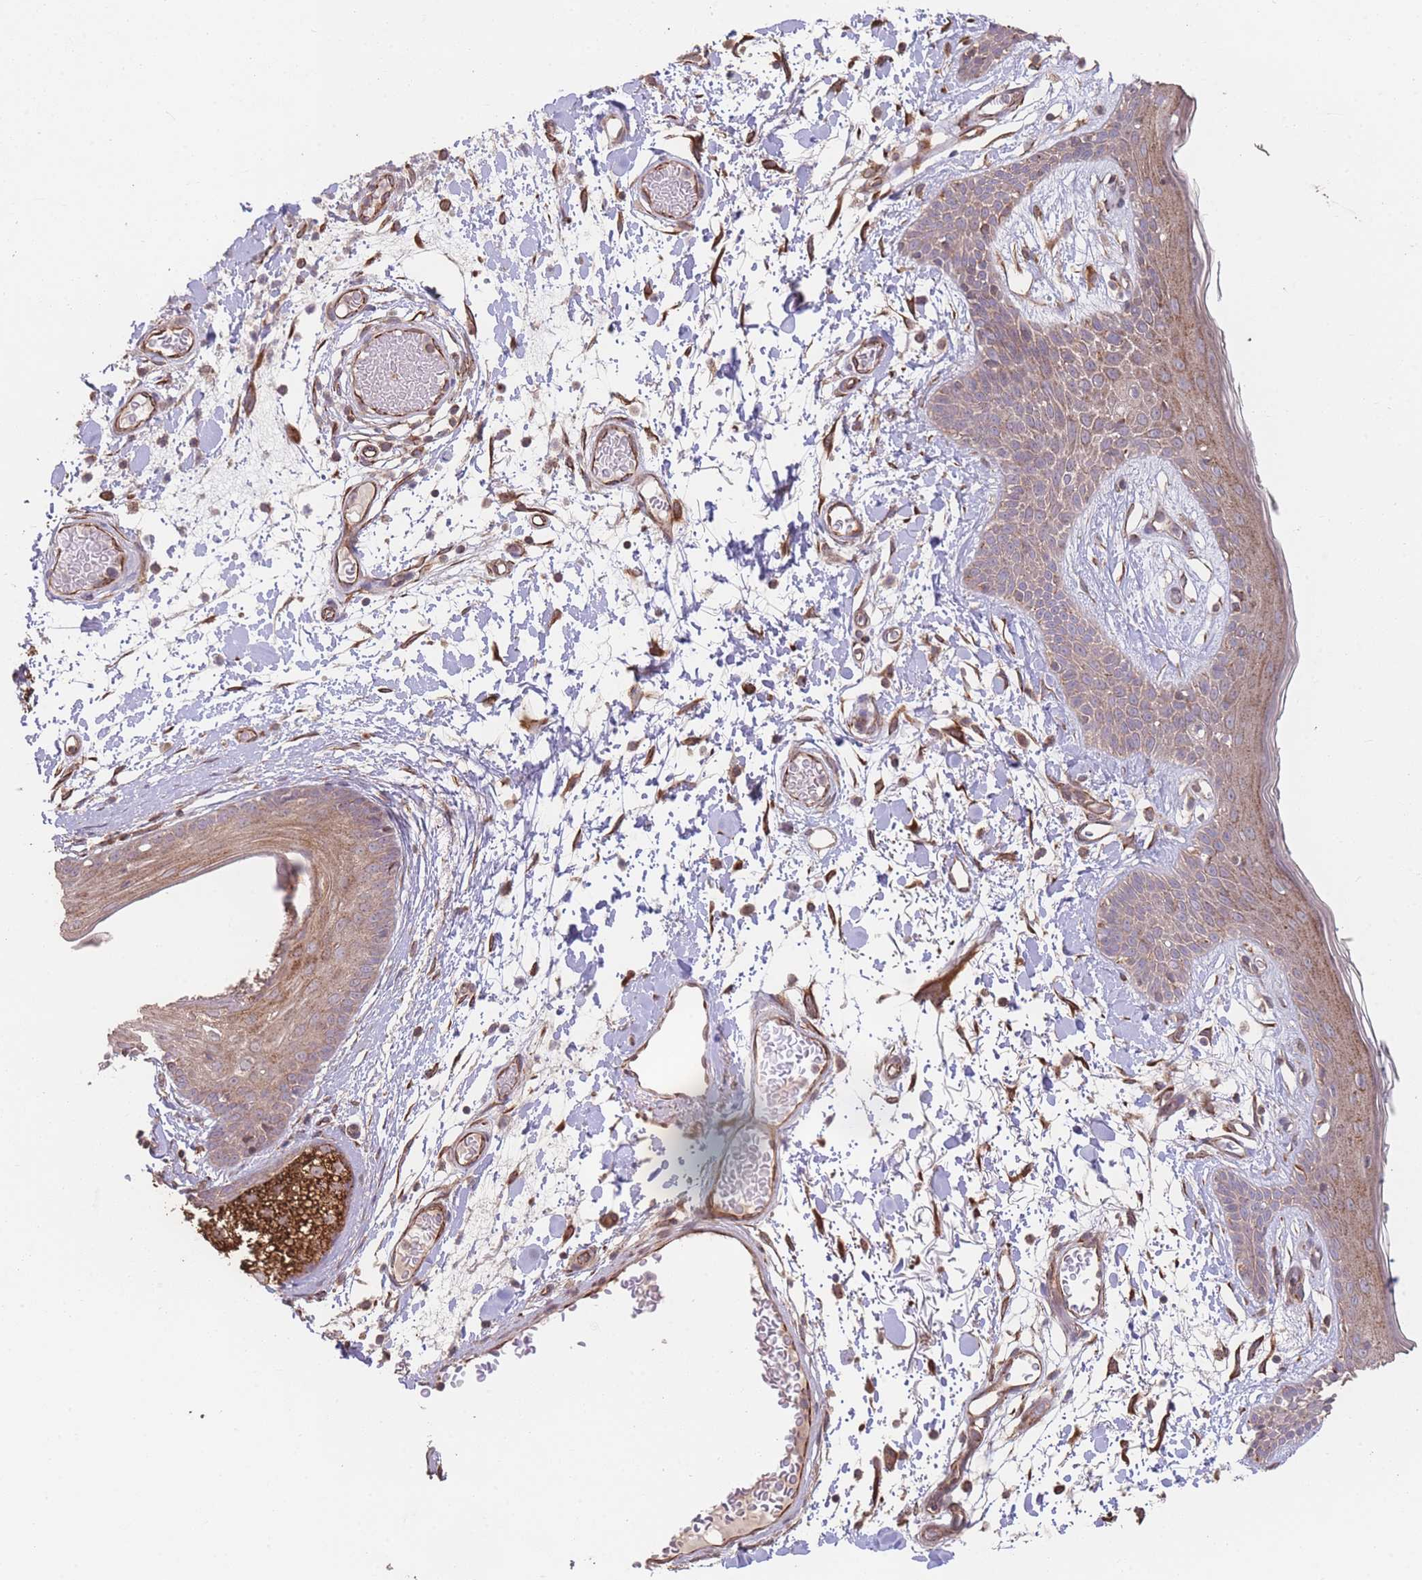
{"staining": {"intensity": "strong", "quantity": ">75%", "location": "cytoplasmic/membranous"}, "tissue": "skin", "cell_type": "Fibroblasts", "image_type": "normal", "snomed": [{"axis": "morphology", "description": "Normal tissue, NOS"}, {"axis": "topography", "description": "Skin"}], "caption": "Protein staining by immunohistochemistry exhibits strong cytoplasmic/membranous positivity in about >75% of fibroblasts in normal skin. The staining was performed using DAB (3,3'-diaminobenzidine), with brown indicating positive protein expression. Nuclei are stained blue with hematoxylin.", "gene": "PXMP4", "patient": {"sex": "male", "age": 79}}